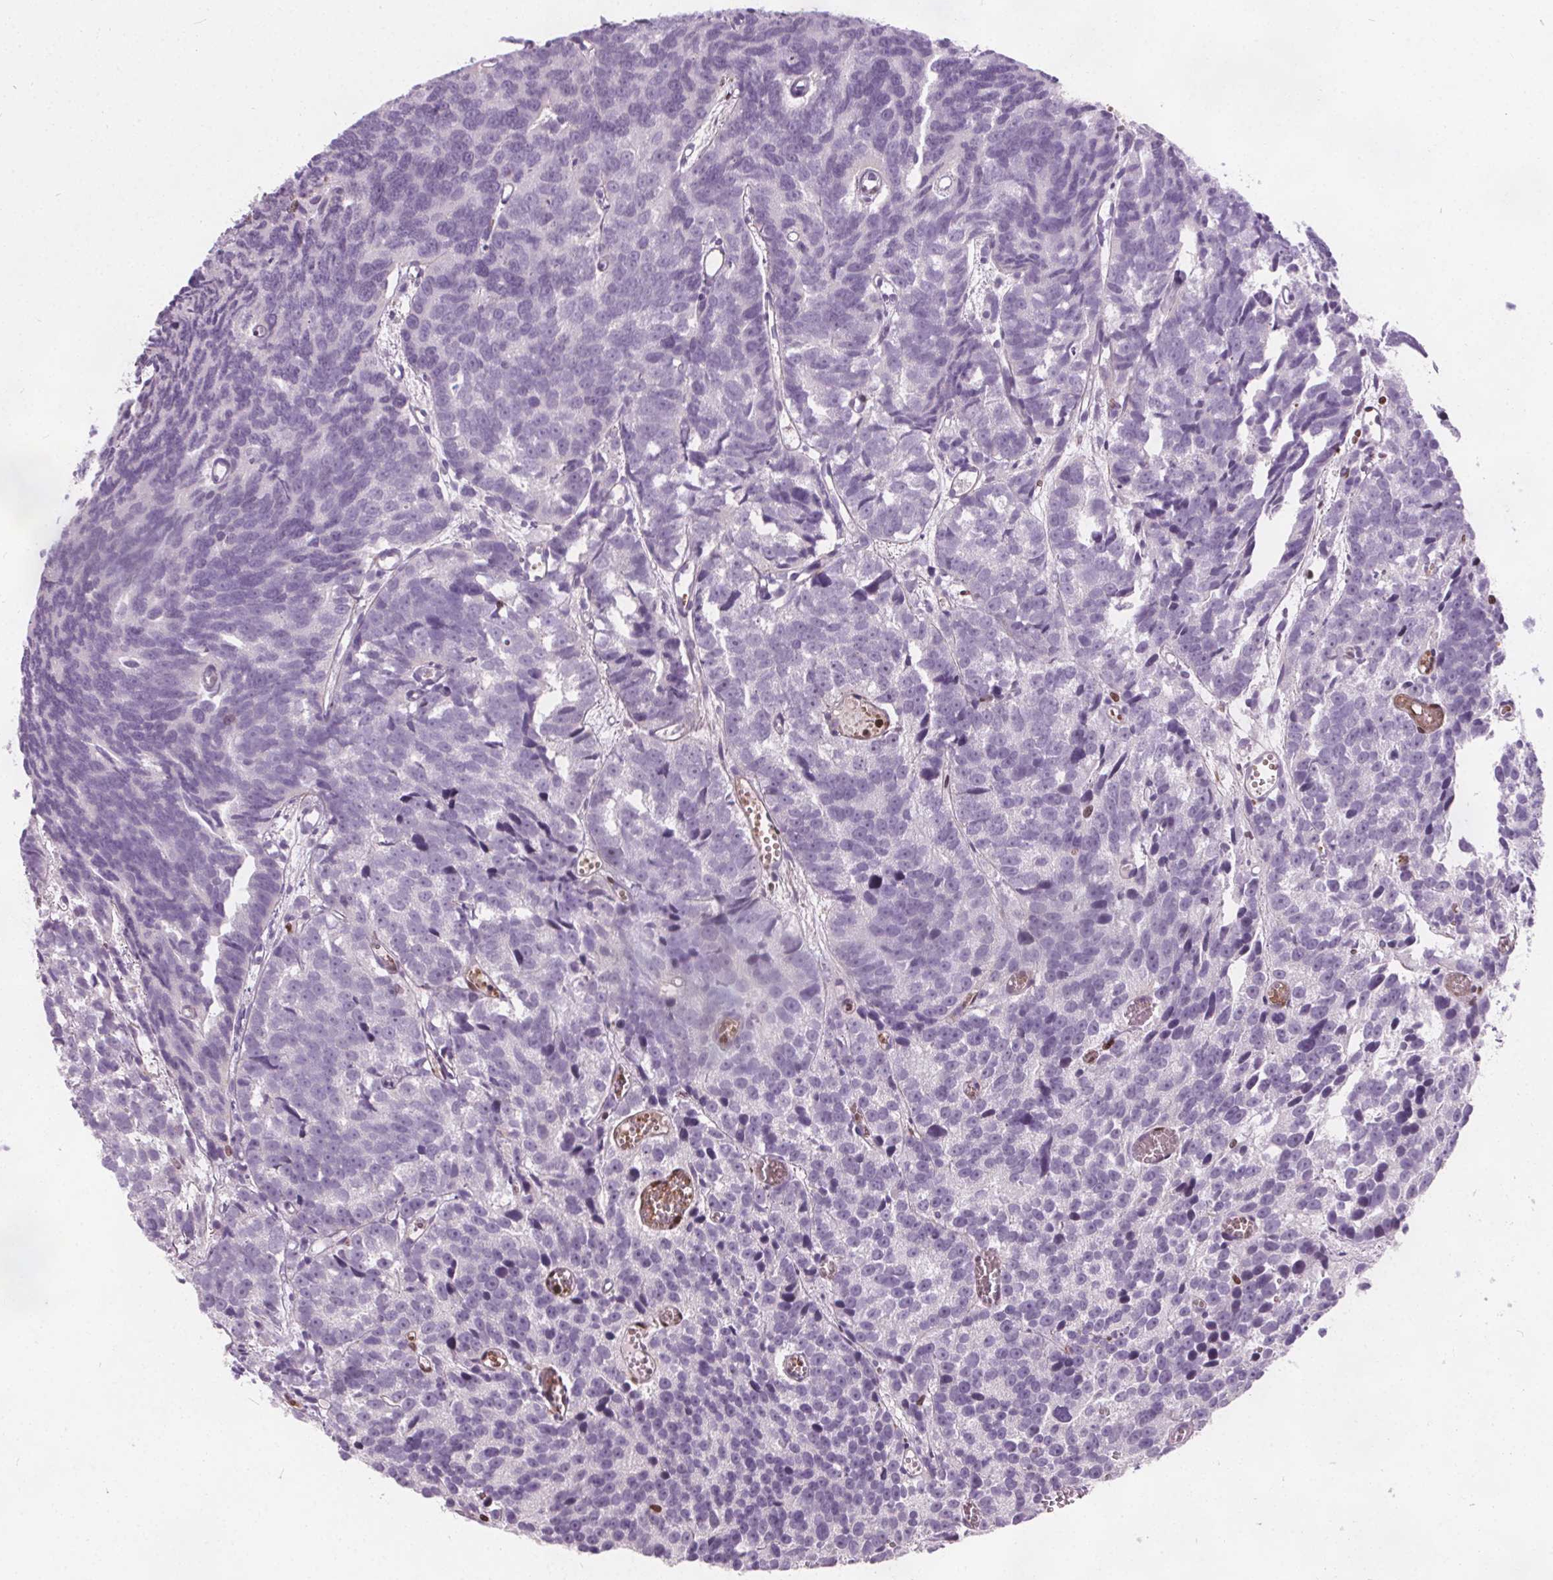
{"staining": {"intensity": "negative", "quantity": "none", "location": "none"}, "tissue": "prostate cancer", "cell_type": "Tumor cells", "image_type": "cancer", "snomed": [{"axis": "morphology", "description": "Adenocarcinoma, High grade"}, {"axis": "topography", "description": "Prostate"}], "caption": "This is an immunohistochemistry (IHC) histopathology image of human high-grade adenocarcinoma (prostate). There is no expression in tumor cells.", "gene": "ISLR2", "patient": {"sex": "male", "age": 77}}